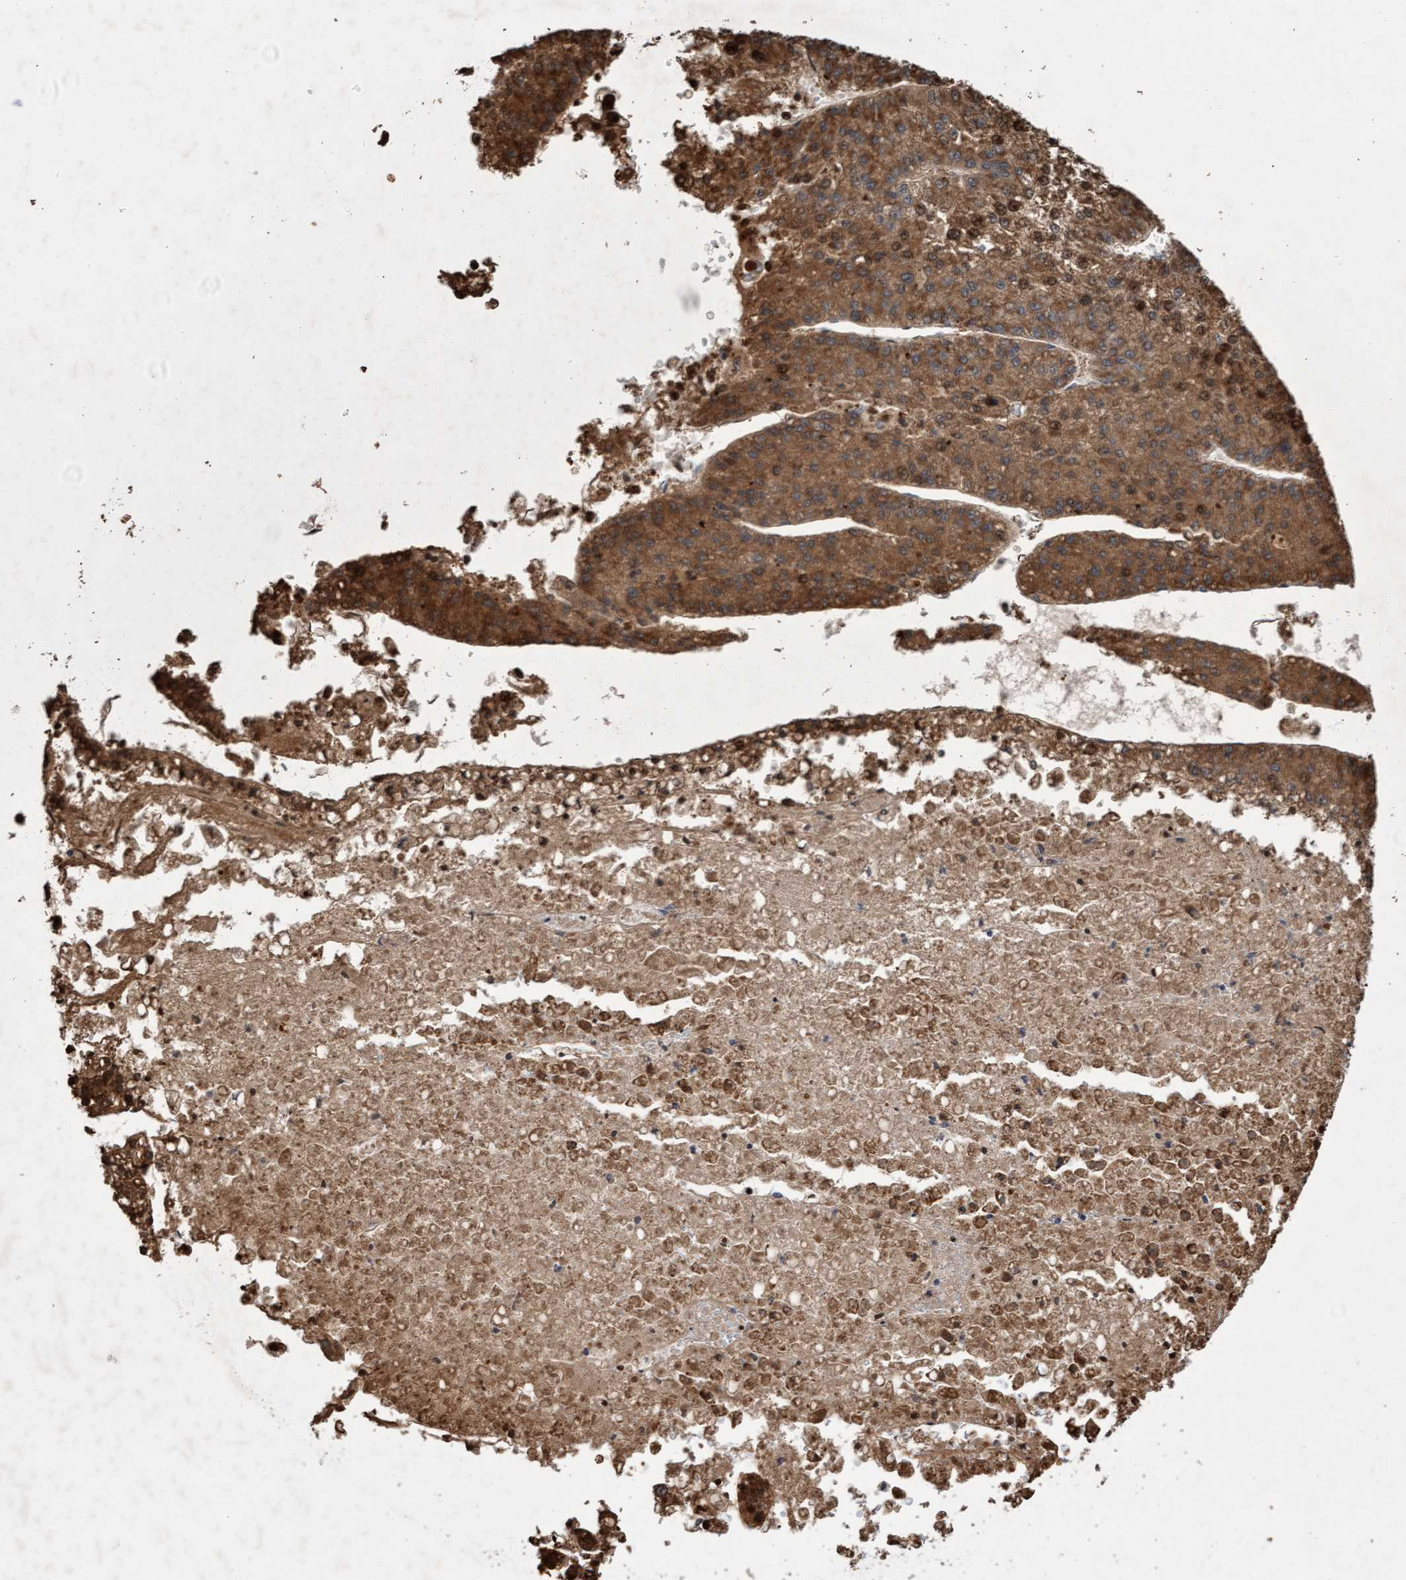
{"staining": {"intensity": "moderate", "quantity": ">75%", "location": "cytoplasmic/membranous"}, "tissue": "liver cancer", "cell_type": "Tumor cells", "image_type": "cancer", "snomed": [{"axis": "morphology", "description": "Carcinoma, Hepatocellular, NOS"}, {"axis": "topography", "description": "Liver"}], "caption": "DAB (3,3'-diaminobenzidine) immunohistochemical staining of liver hepatocellular carcinoma exhibits moderate cytoplasmic/membranous protein staining in approximately >75% of tumor cells.", "gene": "PECR", "patient": {"sex": "female", "age": 73}}